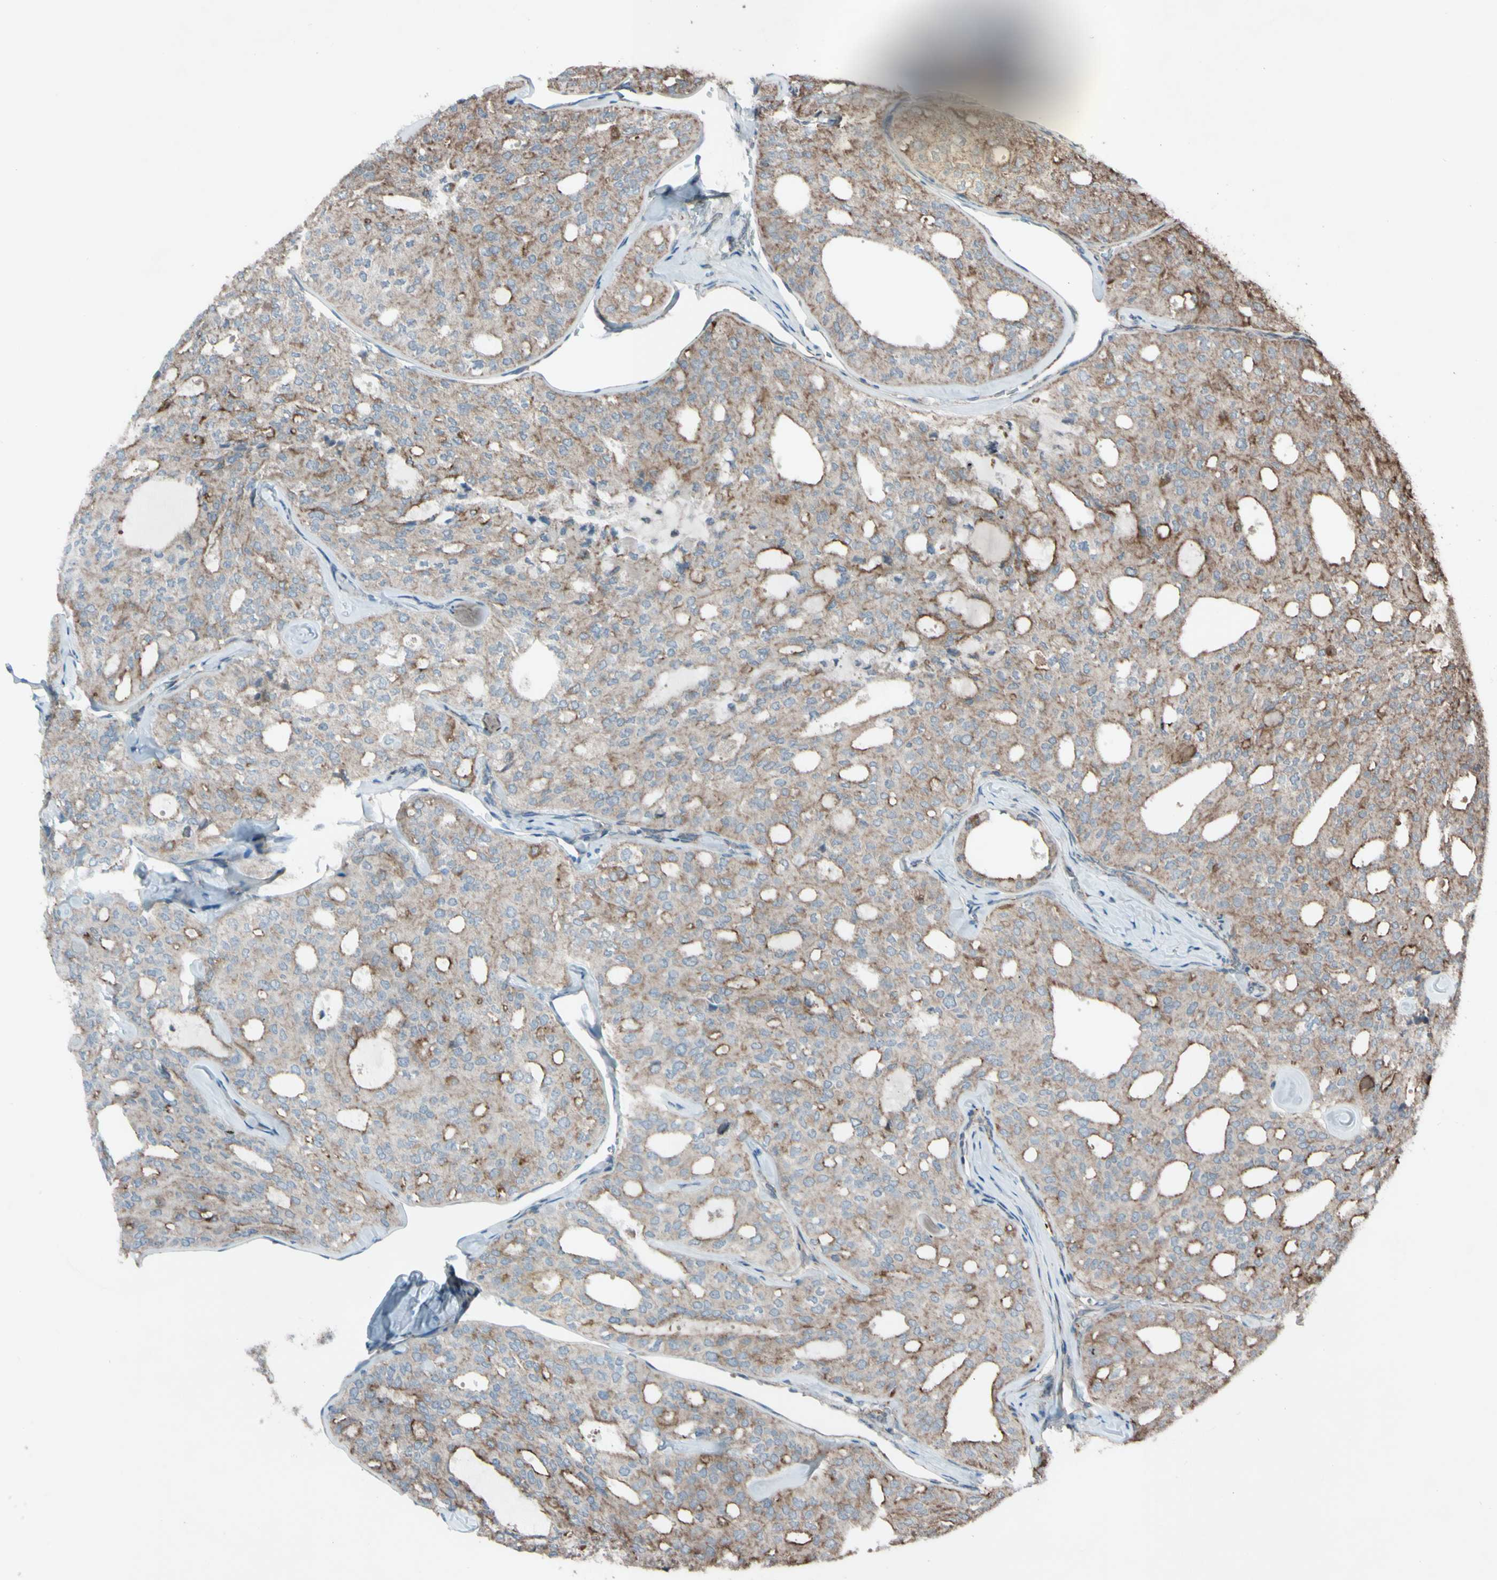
{"staining": {"intensity": "weak", "quantity": "25%-75%", "location": "cytoplasmic/membranous"}, "tissue": "thyroid cancer", "cell_type": "Tumor cells", "image_type": "cancer", "snomed": [{"axis": "morphology", "description": "Follicular adenoma carcinoma, NOS"}, {"axis": "topography", "description": "Thyroid gland"}], "caption": "A low amount of weak cytoplasmic/membranous staining is identified in about 25%-75% of tumor cells in thyroid cancer tissue.", "gene": "ACOT8", "patient": {"sex": "male", "age": 75}}